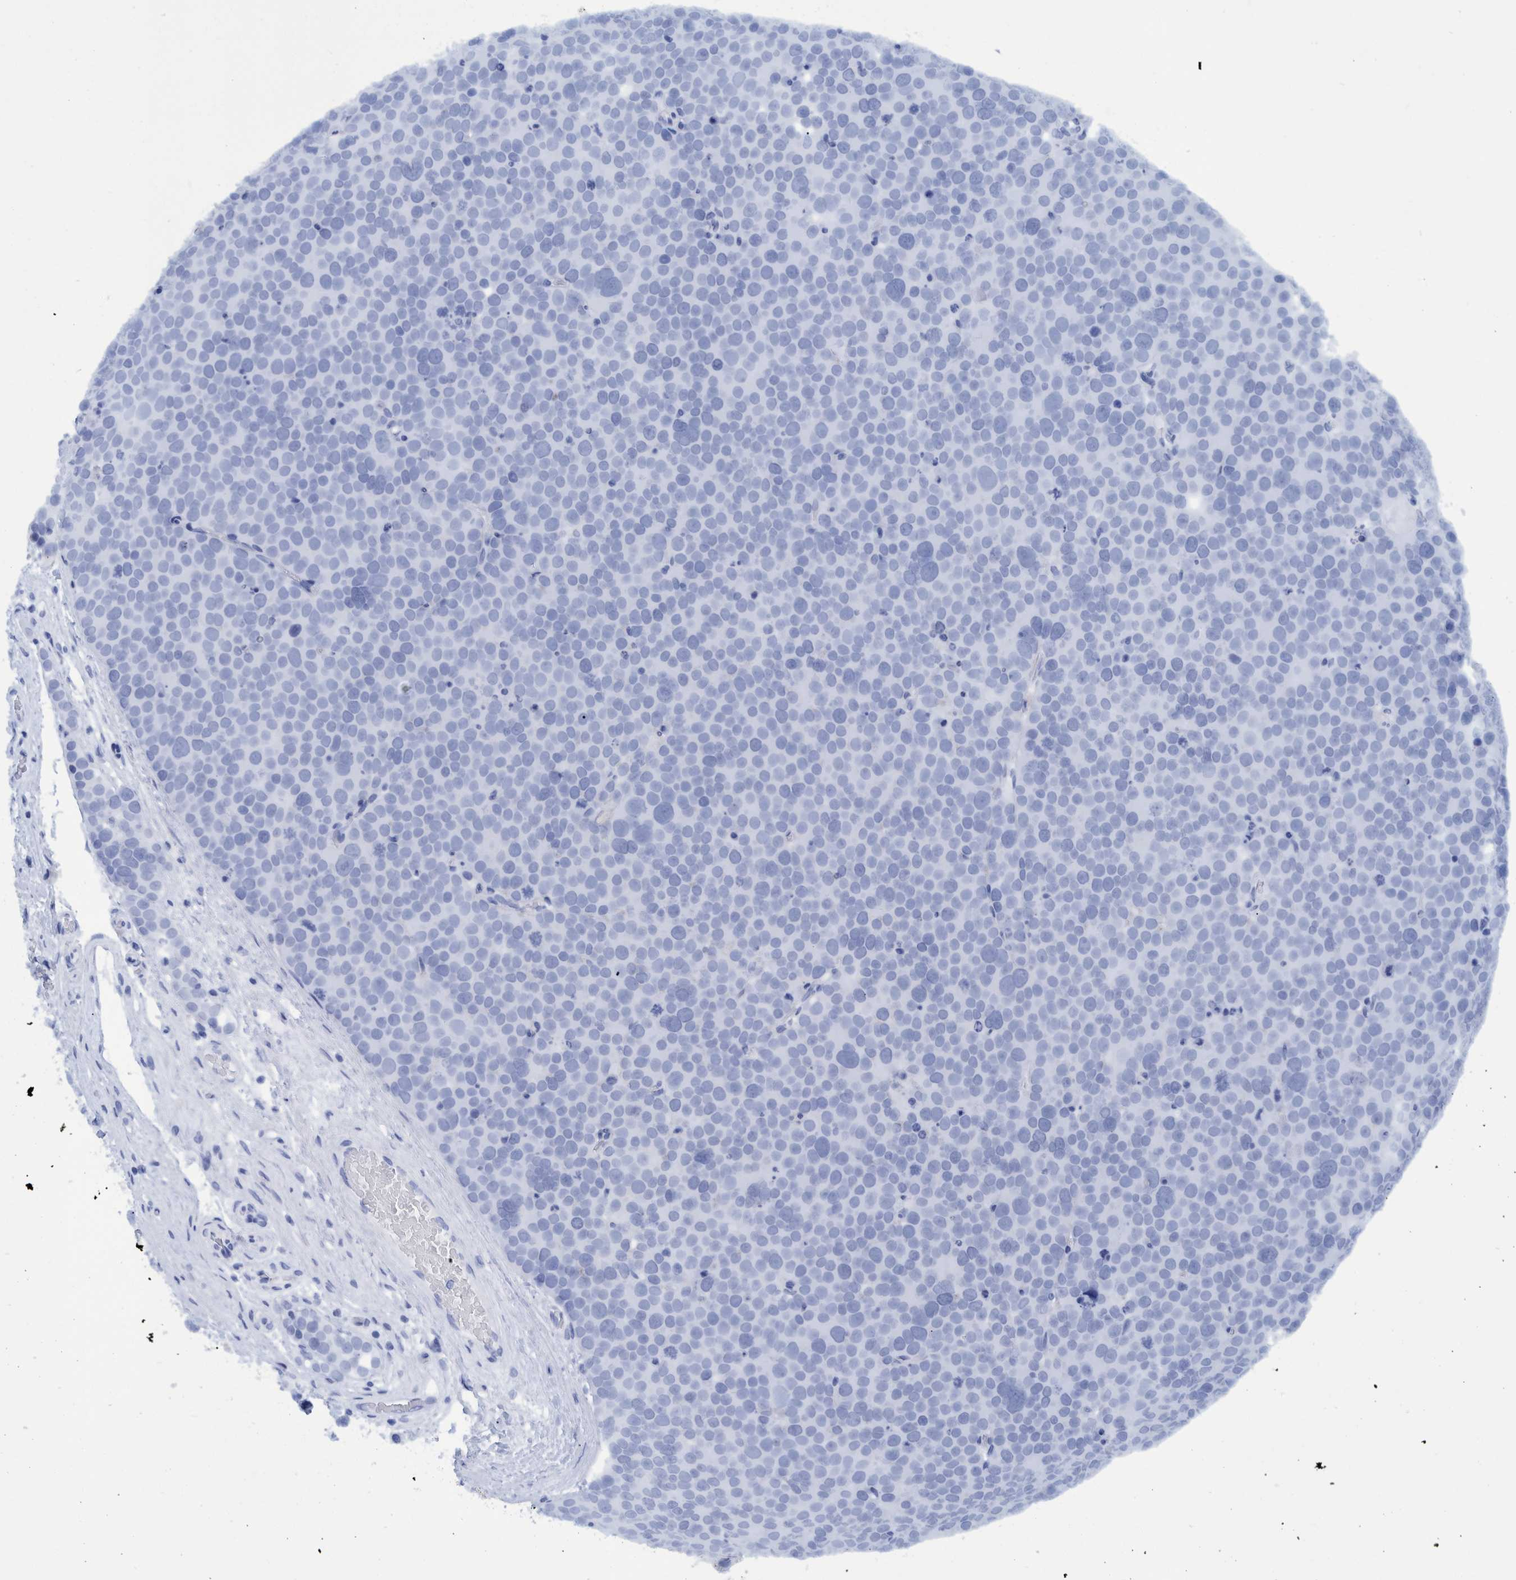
{"staining": {"intensity": "negative", "quantity": "none", "location": "none"}, "tissue": "testis cancer", "cell_type": "Tumor cells", "image_type": "cancer", "snomed": [{"axis": "morphology", "description": "Seminoma, NOS"}, {"axis": "topography", "description": "Testis"}], "caption": "Testis seminoma was stained to show a protein in brown. There is no significant staining in tumor cells. The staining is performed using DAB brown chromogen with nuclei counter-stained in using hematoxylin.", "gene": "BZW2", "patient": {"sex": "male", "age": 71}}